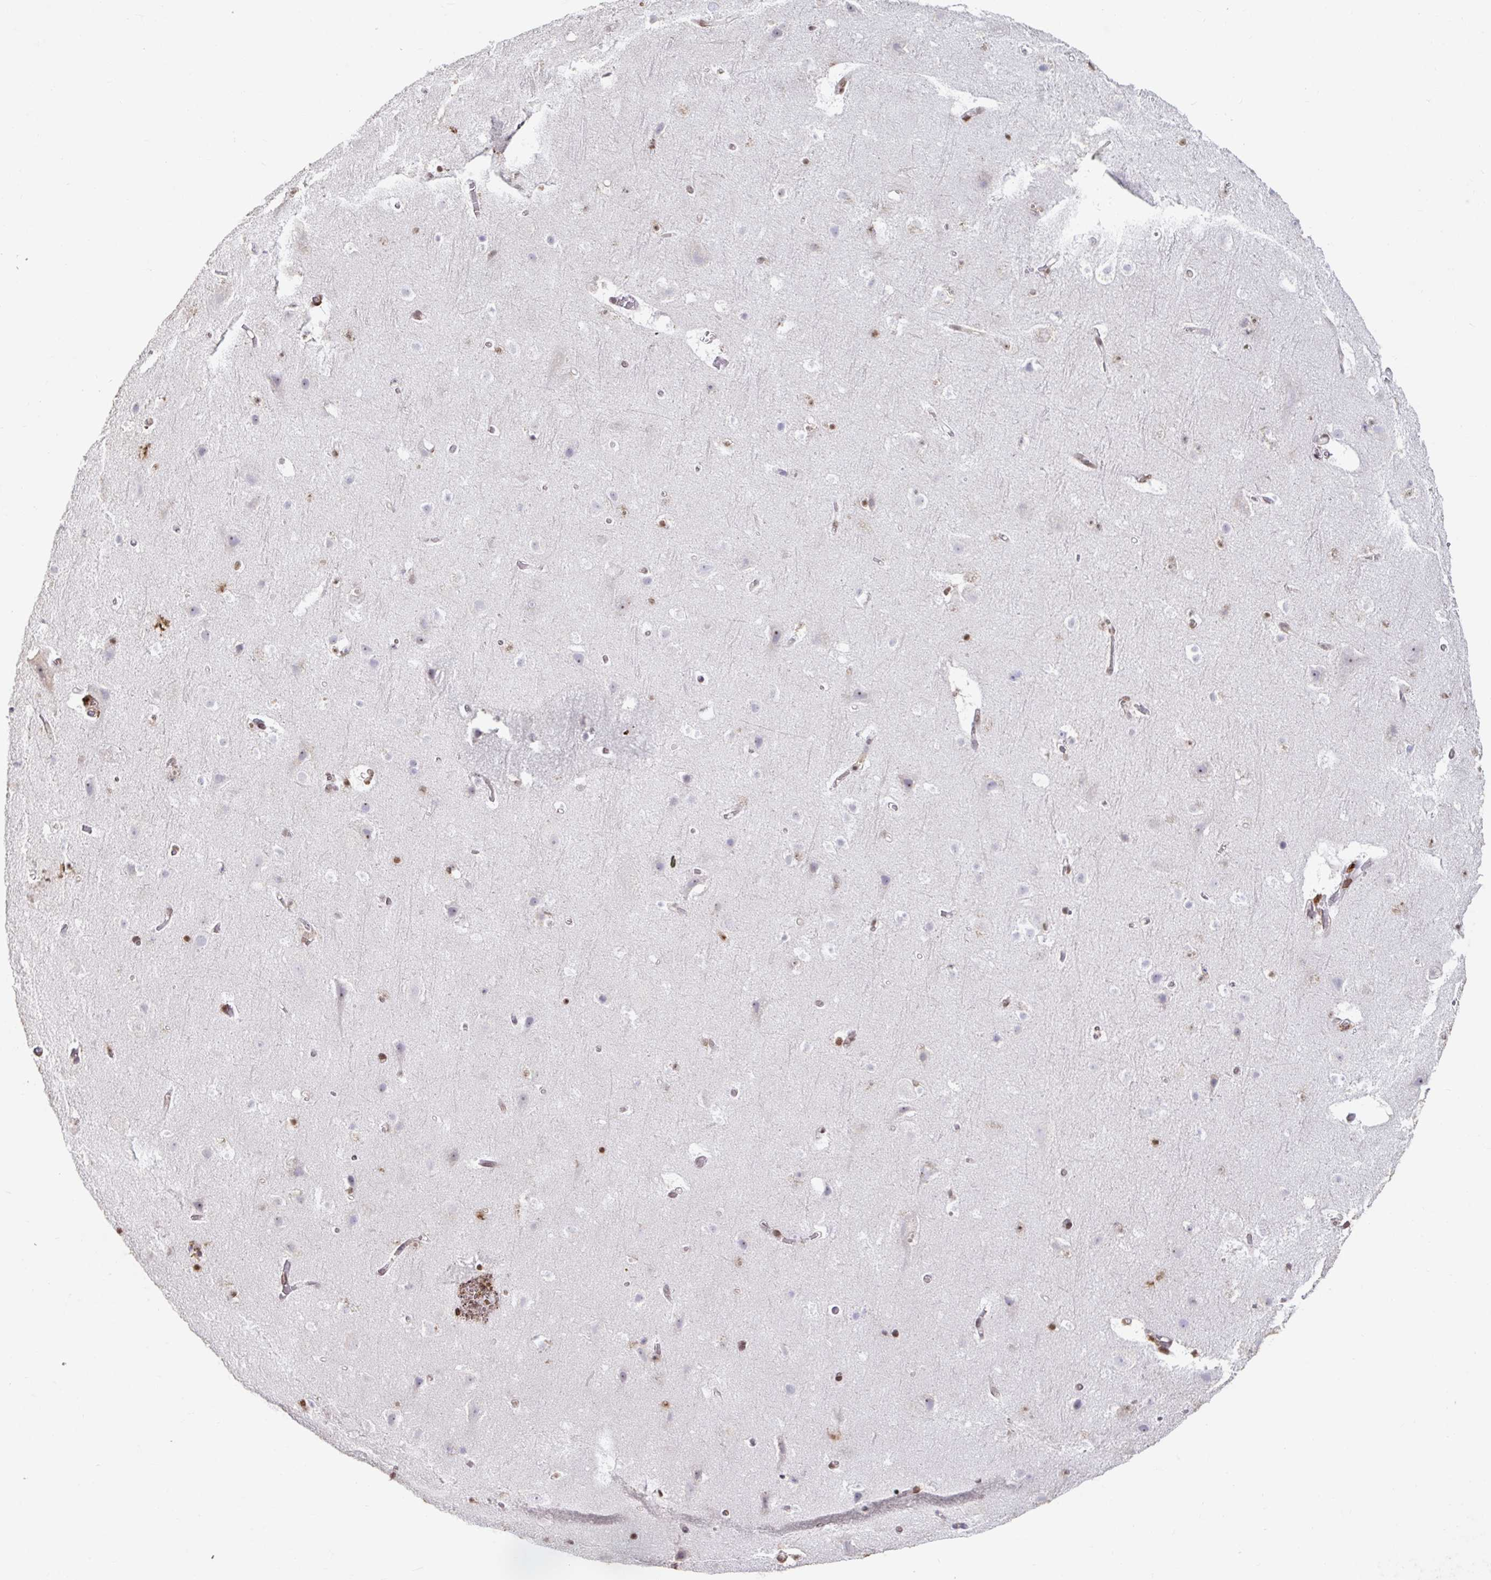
{"staining": {"intensity": "moderate", "quantity": ">75%", "location": "nuclear"}, "tissue": "cerebral cortex", "cell_type": "Endothelial cells", "image_type": "normal", "snomed": [{"axis": "morphology", "description": "Normal tissue, NOS"}, {"axis": "topography", "description": "Cerebral cortex"}], "caption": "Moderate nuclear staining for a protein is present in about >75% of endothelial cells of normal cerebral cortex using immunohistochemistry.", "gene": "C19orf53", "patient": {"sex": "female", "age": 42}}